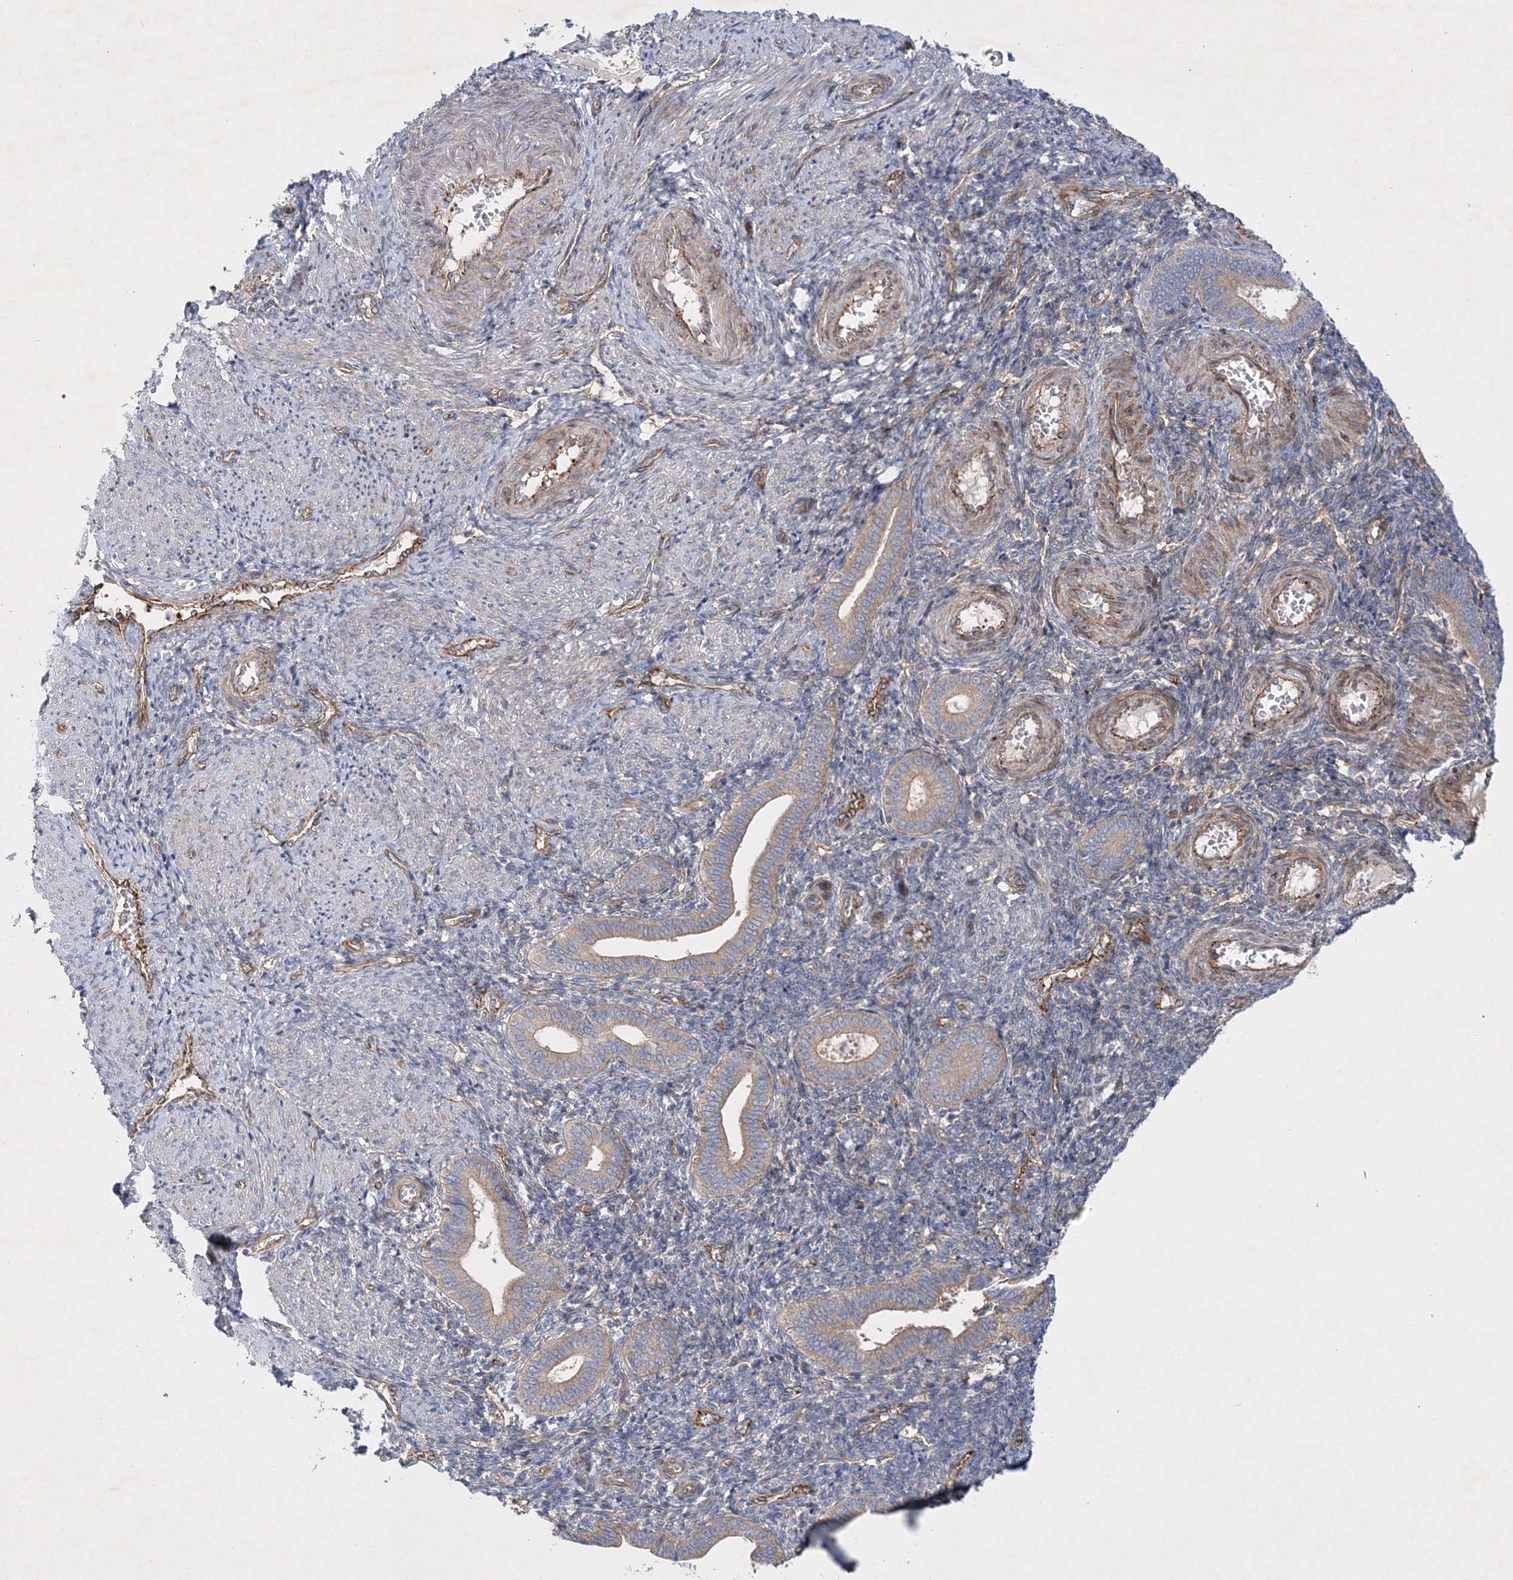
{"staining": {"intensity": "weak", "quantity": "<25%", "location": "cytoplasmic/membranous"}, "tissue": "endometrium", "cell_type": "Cells in endometrial stroma", "image_type": "normal", "snomed": [{"axis": "morphology", "description": "Normal tissue, NOS"}, {"axis": "topography", "description": "Uterus"}, {"axis": "topography", "description": "Endometrium"}], "caption": "This is an IHC image of benign endometrium. There is no positivity in cells in endometrial stroma.", "gene": "ZFYVE16", "patient": {"sex": "female", "age": 33}}